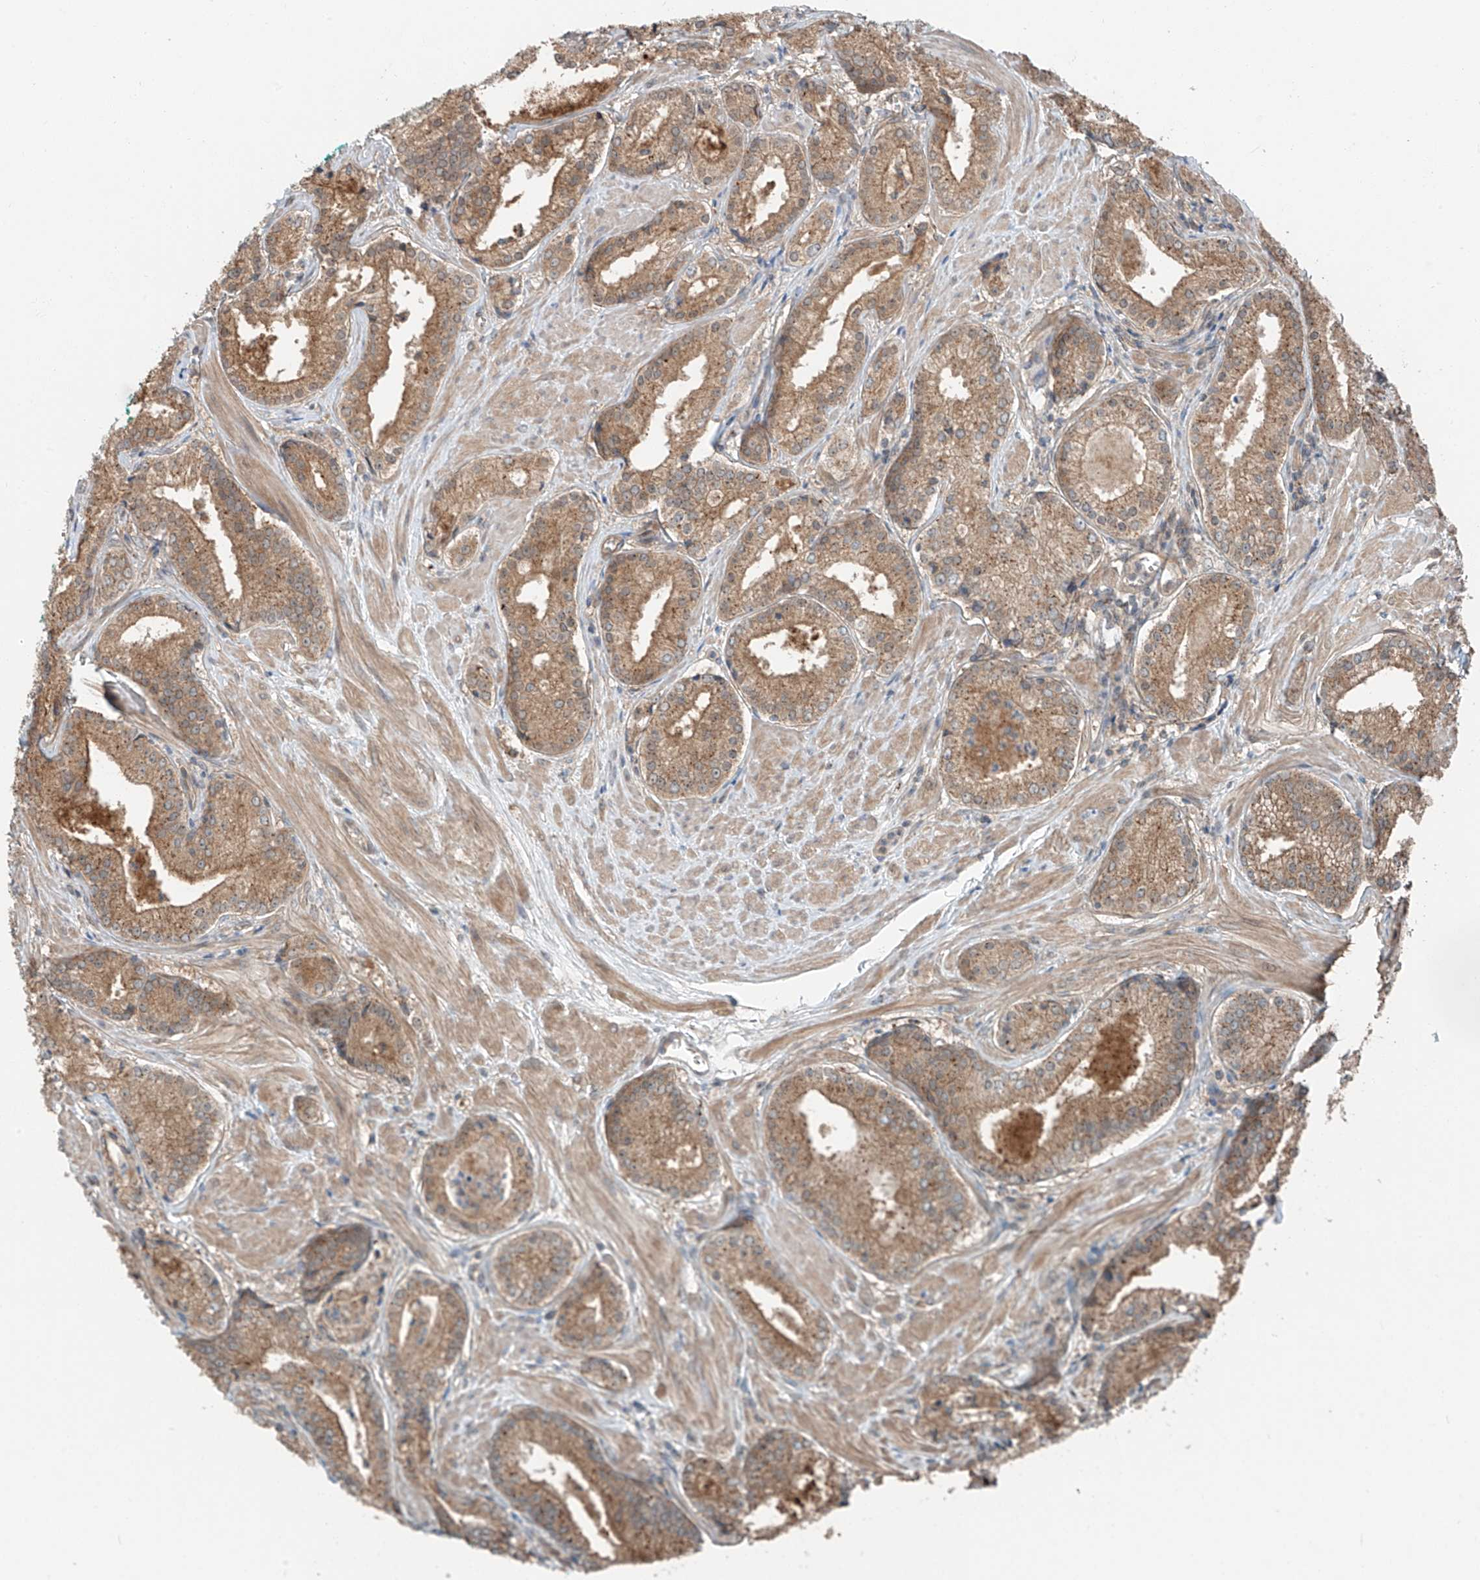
{"staining": {"intensity": "moderate", "quantity": ">75%", "location": "cytoplasmic/membranous"}, "tissue": "prostate cancer", "cell_type": "Tumor cells", "image_type": "cancer", "snomed": [{"axis": "morphology", "description": "Adenocarcinoma, Low grade"}, {"axis": "topography", "description": "Prostate"}], "caption": "Human prostate low-grade adenocarcinoma stained with a protein marker displays moderate staining in tumor cells.", "gene": "CEP162", "patient": {"sex": "male", "age": 54}}